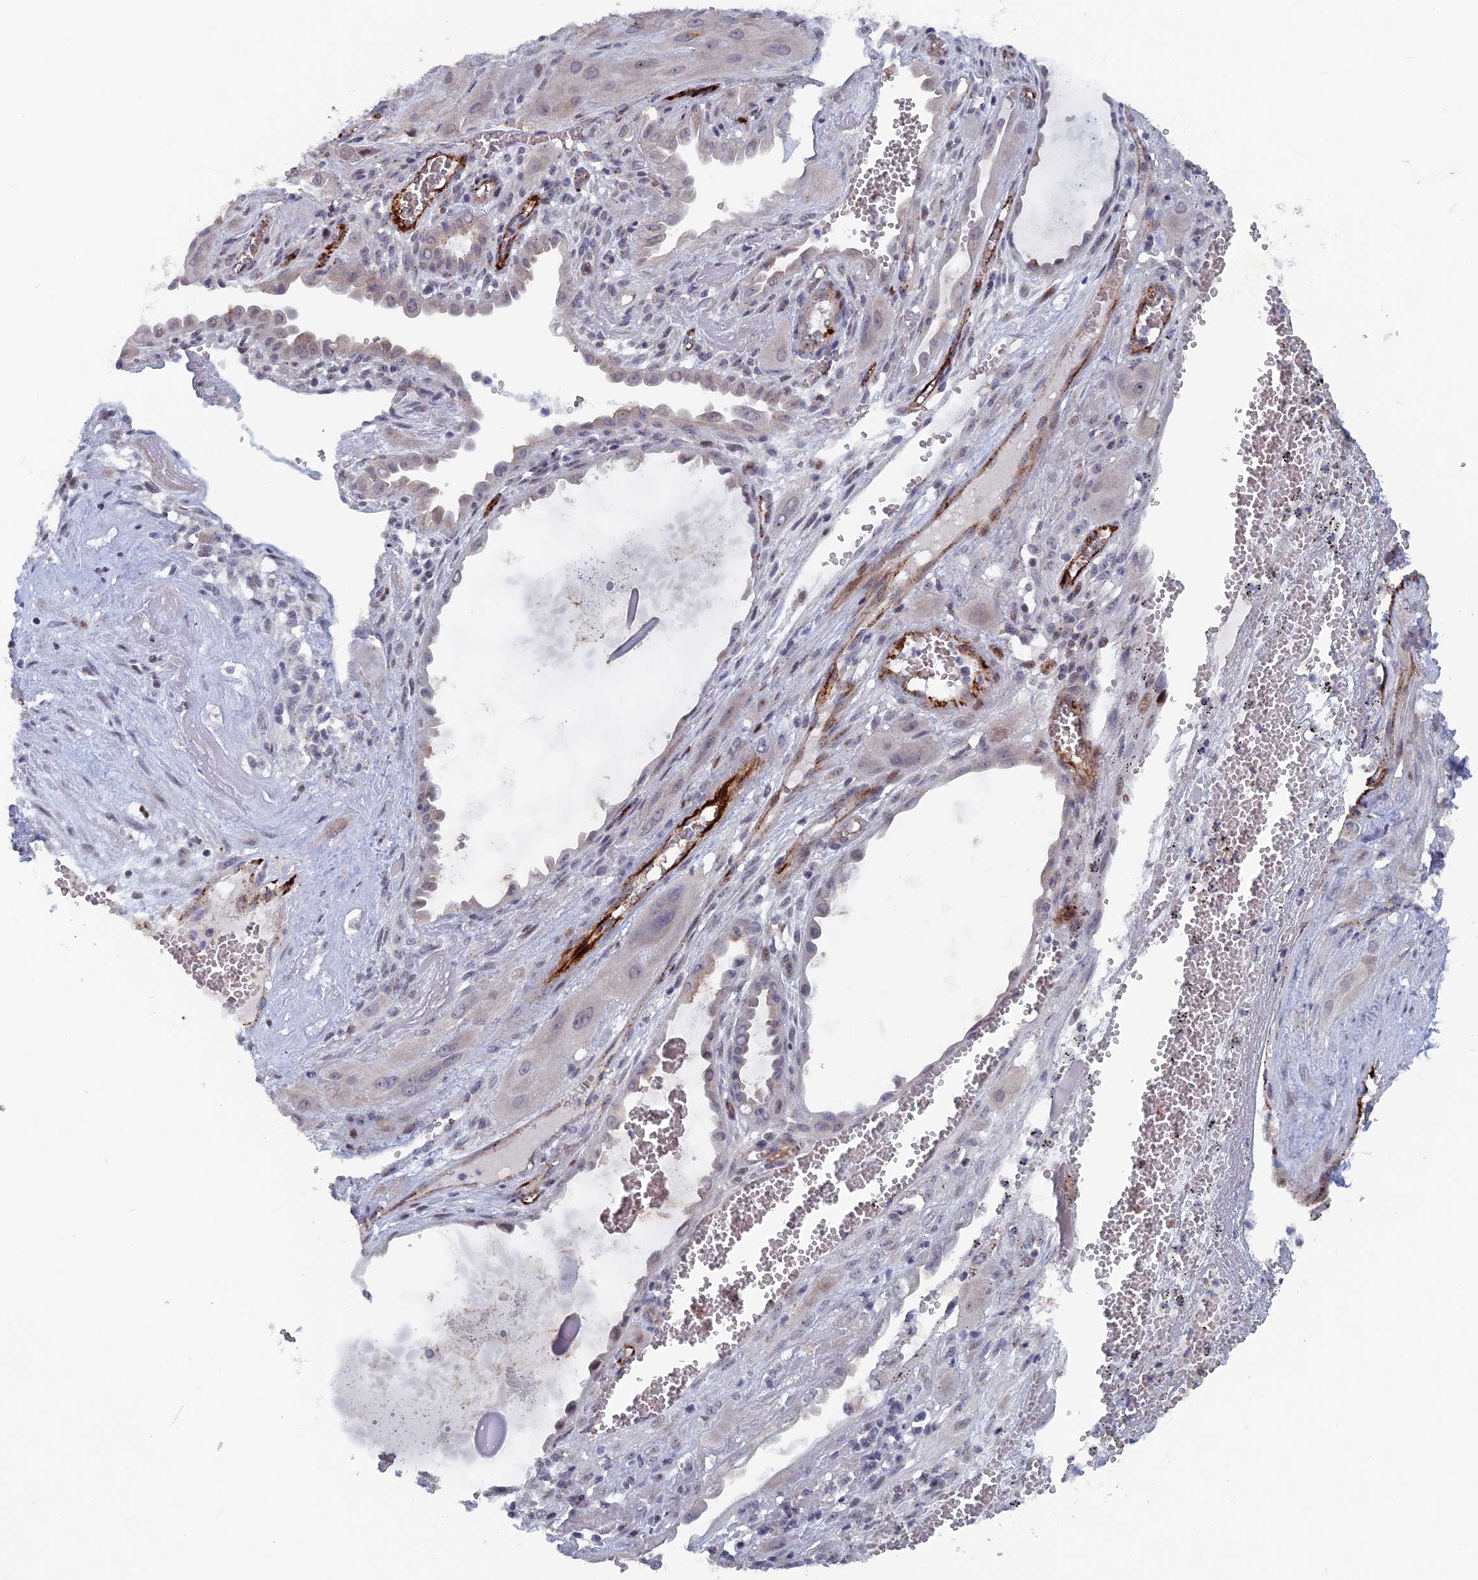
{"staining": {"intensity": "weak", "quantity": "<25%", "location": "cytoplasmic/membranous"}, "tissue": "cervical cancer", "cell_type": "Tumor cells", "image_type": "cancer", "snomed": [{"axis": "morphology", "description": "Squamous cell carcinoma, NOS"}, {"axis": "topography", "description": "Cervix"}], "caption": "Immunohistochemistry (IHC) histopathology image of neoplastic tissue: squamous cell carcinoma (cervical) stained with DAB (3,3'-diaminobenzidine) displays no significant protein expression in tumor cells. Brightfield microscopy of immunohistochemistry stained with DAB (brown) and hematoxylin (blue), captured at high magnification.", "gene": "SH3D21", "patient": {"sex": "female", "age": 34}}